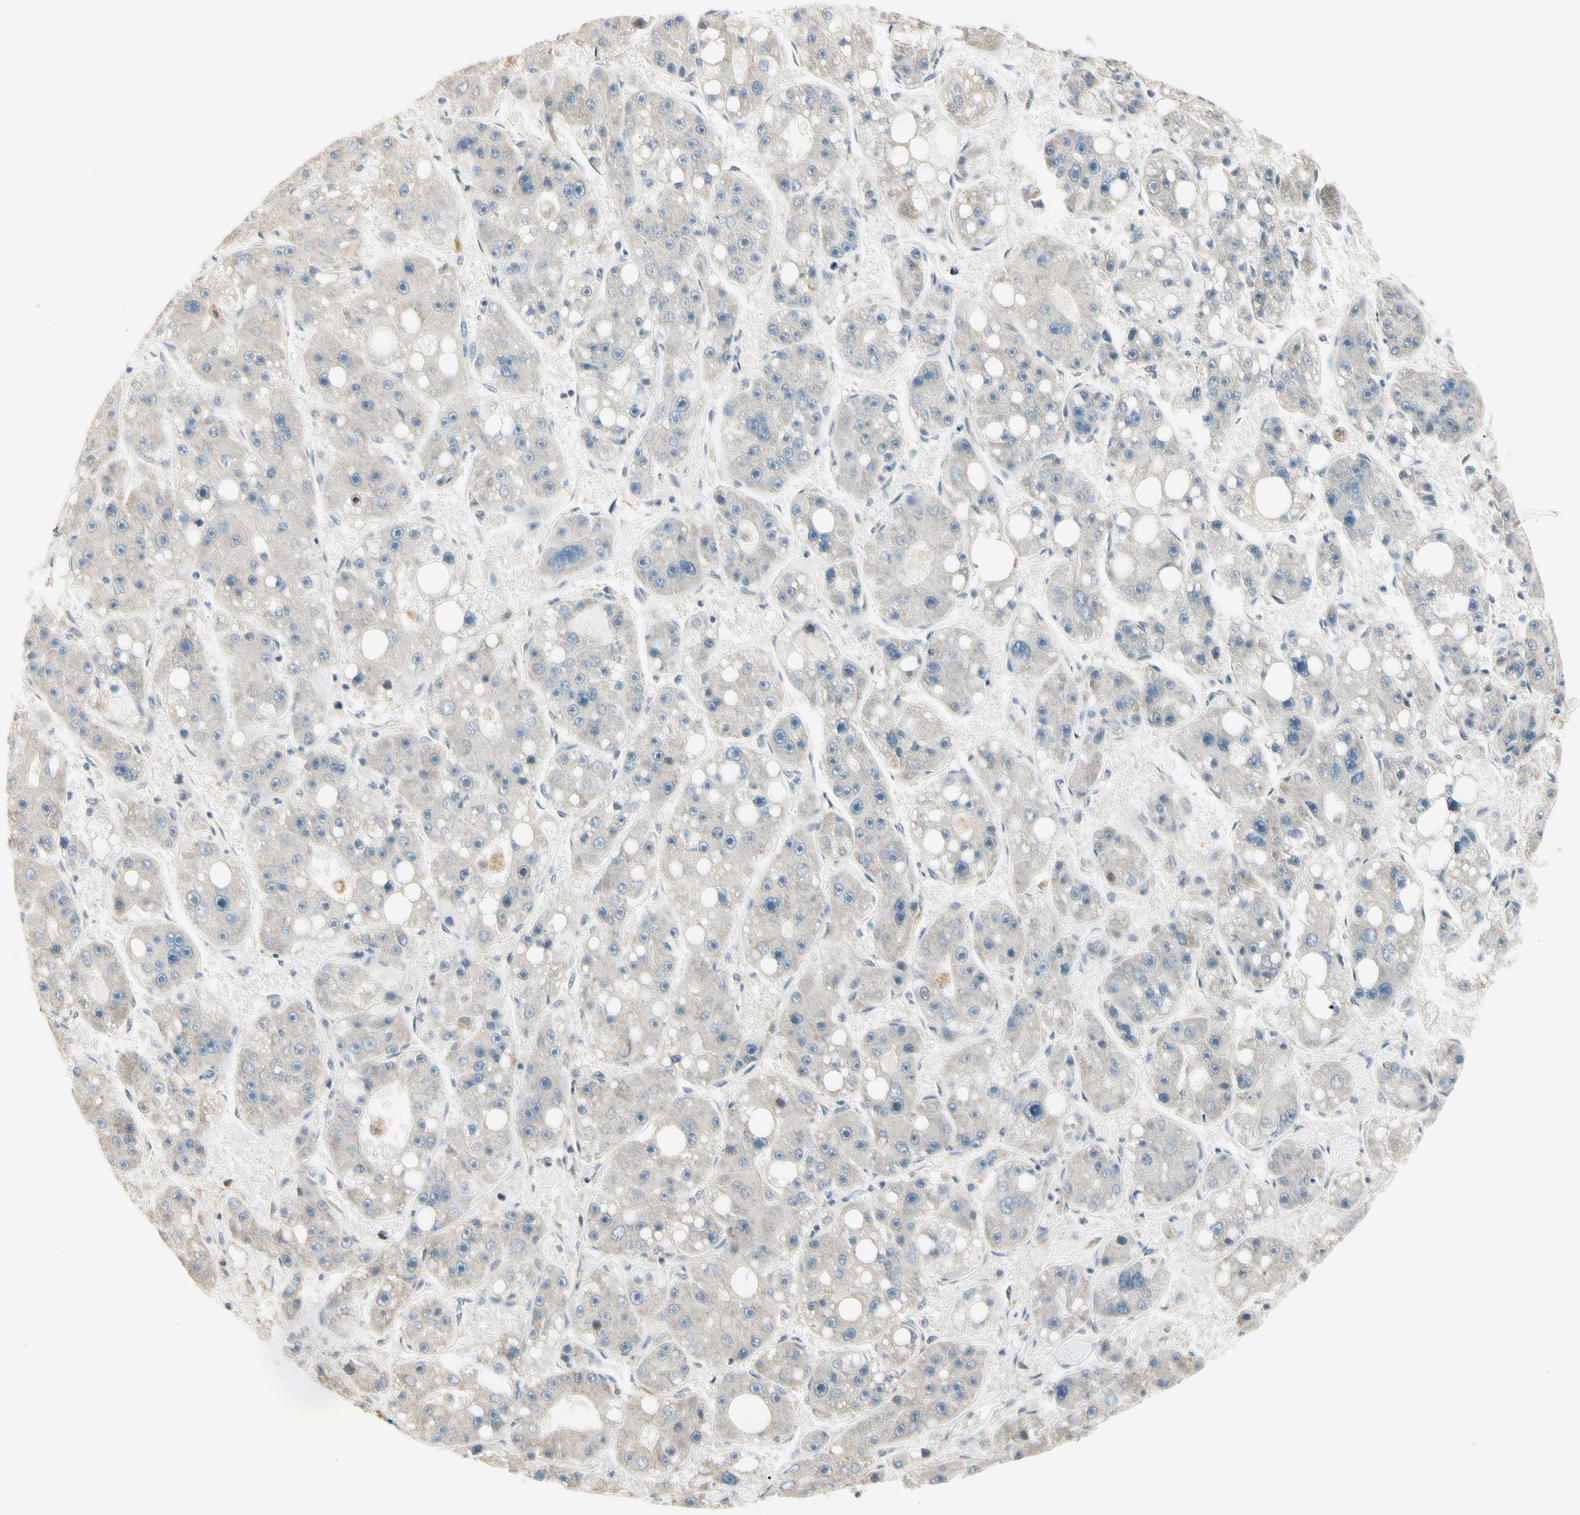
{"staining": {"intensity": "weak", "quantity": "25%-75%", "location": "cytoplasmic/membranous"}, "tissue": "liver cancer", "cell_type": "Tumor cells", "image_type": "cancer", "snomed": [{"axis": "morphology", "description": "Carcinoma, Hepatocellular, NOS"}, {"axis": "topography", "description": "Liver"}], "caption": "Brown immunohistochemical staining in liver hepatocellular carcinoma displays weak cytoplasmic/membranous expression in about 25%-75% of tumor cells. The staining was performed using DAB (3,3'-diaminobenzidine), with brown indicating positive protein expression. Nuclei are stained blue with hematoxylin.", "gene": "ZSCAN12", "patient": {"sex": "female", "age": 61}}